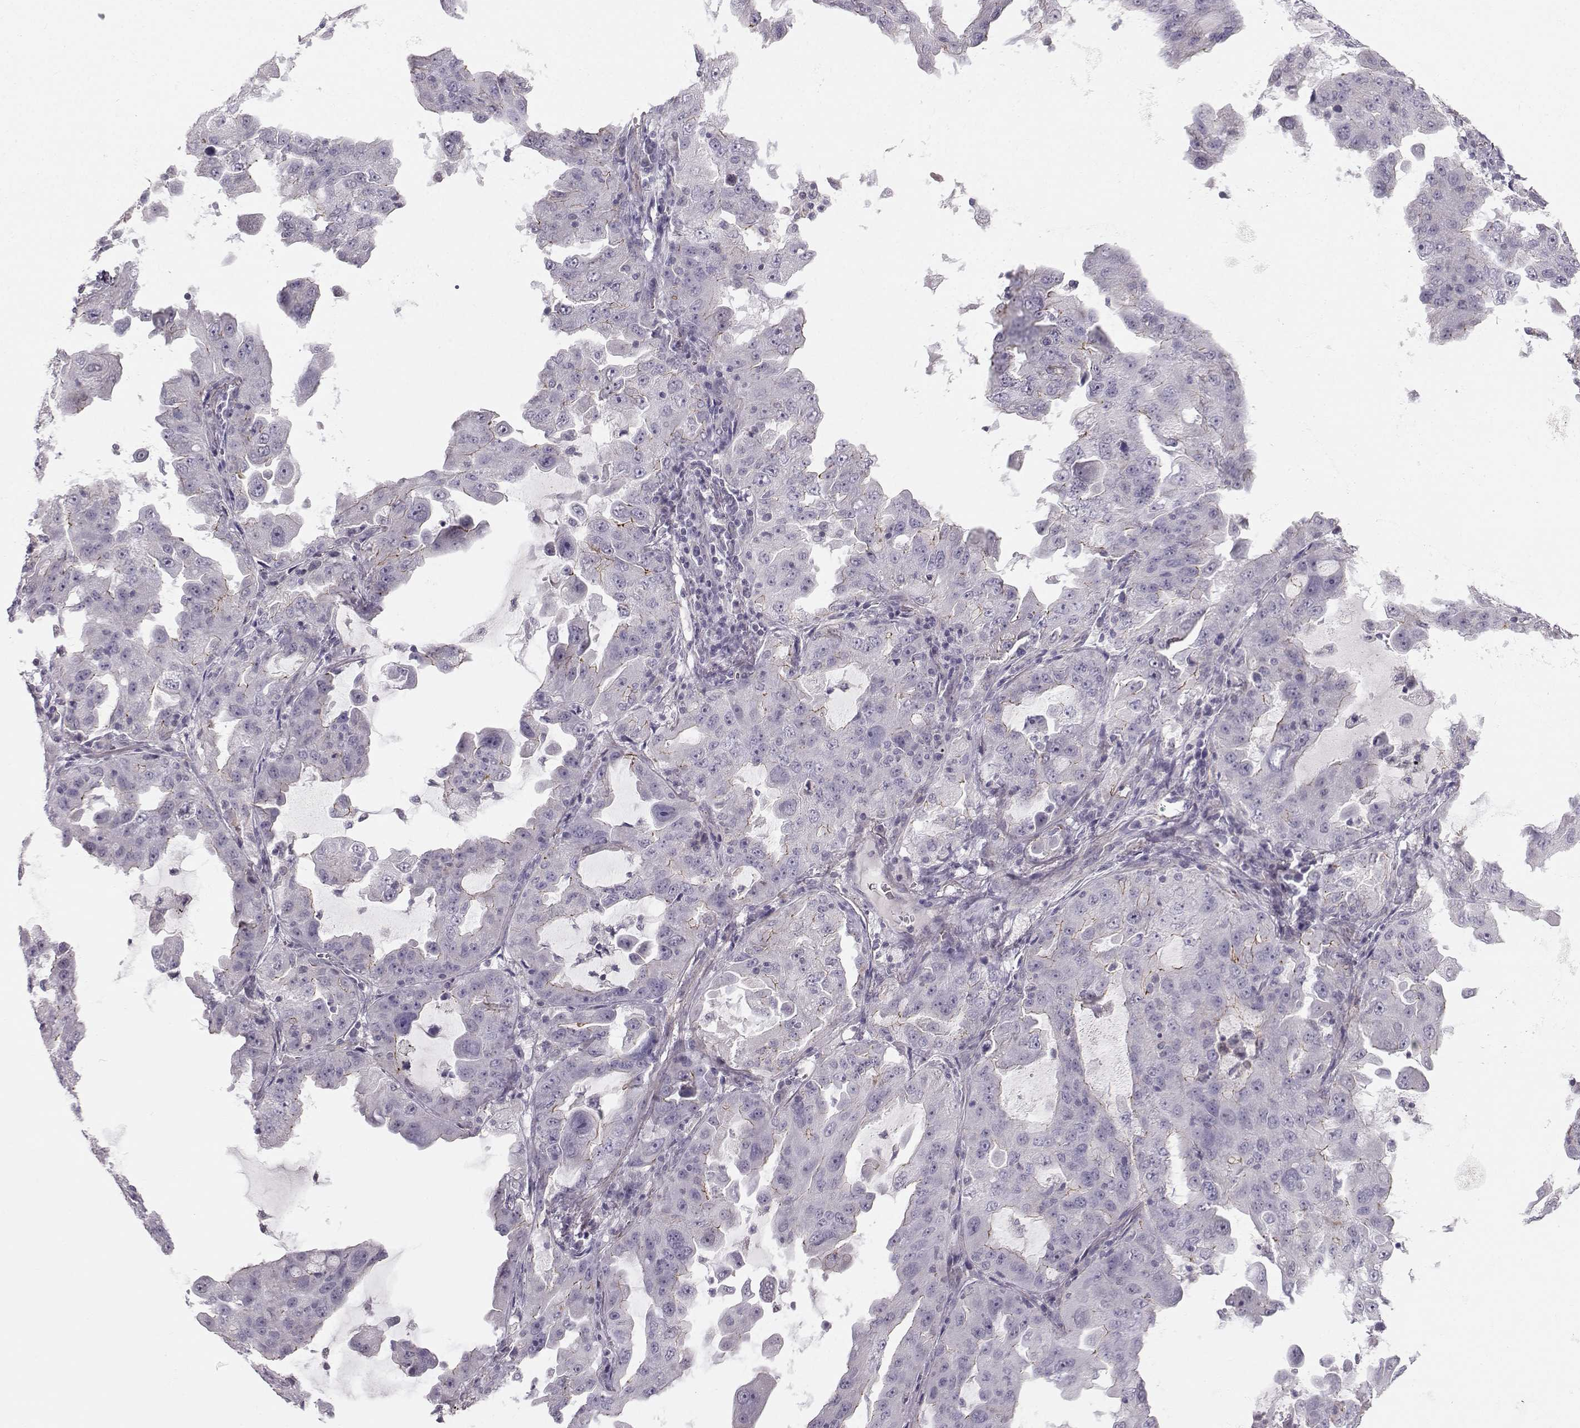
{"staining": {"intensity": "weak", "quantity": "<25%", "location": "cytoplasmic/membranous"}, "tissue": "lung cancer", "cell_type": "Tumor cells", "image_type": "cancer", "snomed": [{"axis": "morphology", "description": "Adenocarcinoma, NOS"}, {"axis": "topography", "description": "Lung"}], "caption": "Immunohistochemical staining of human adenocarcinoma (lung) reveals no significant expression in tumor cells.", "gene": "MAST1", "patient": {"sex": "female", "age": 61}}